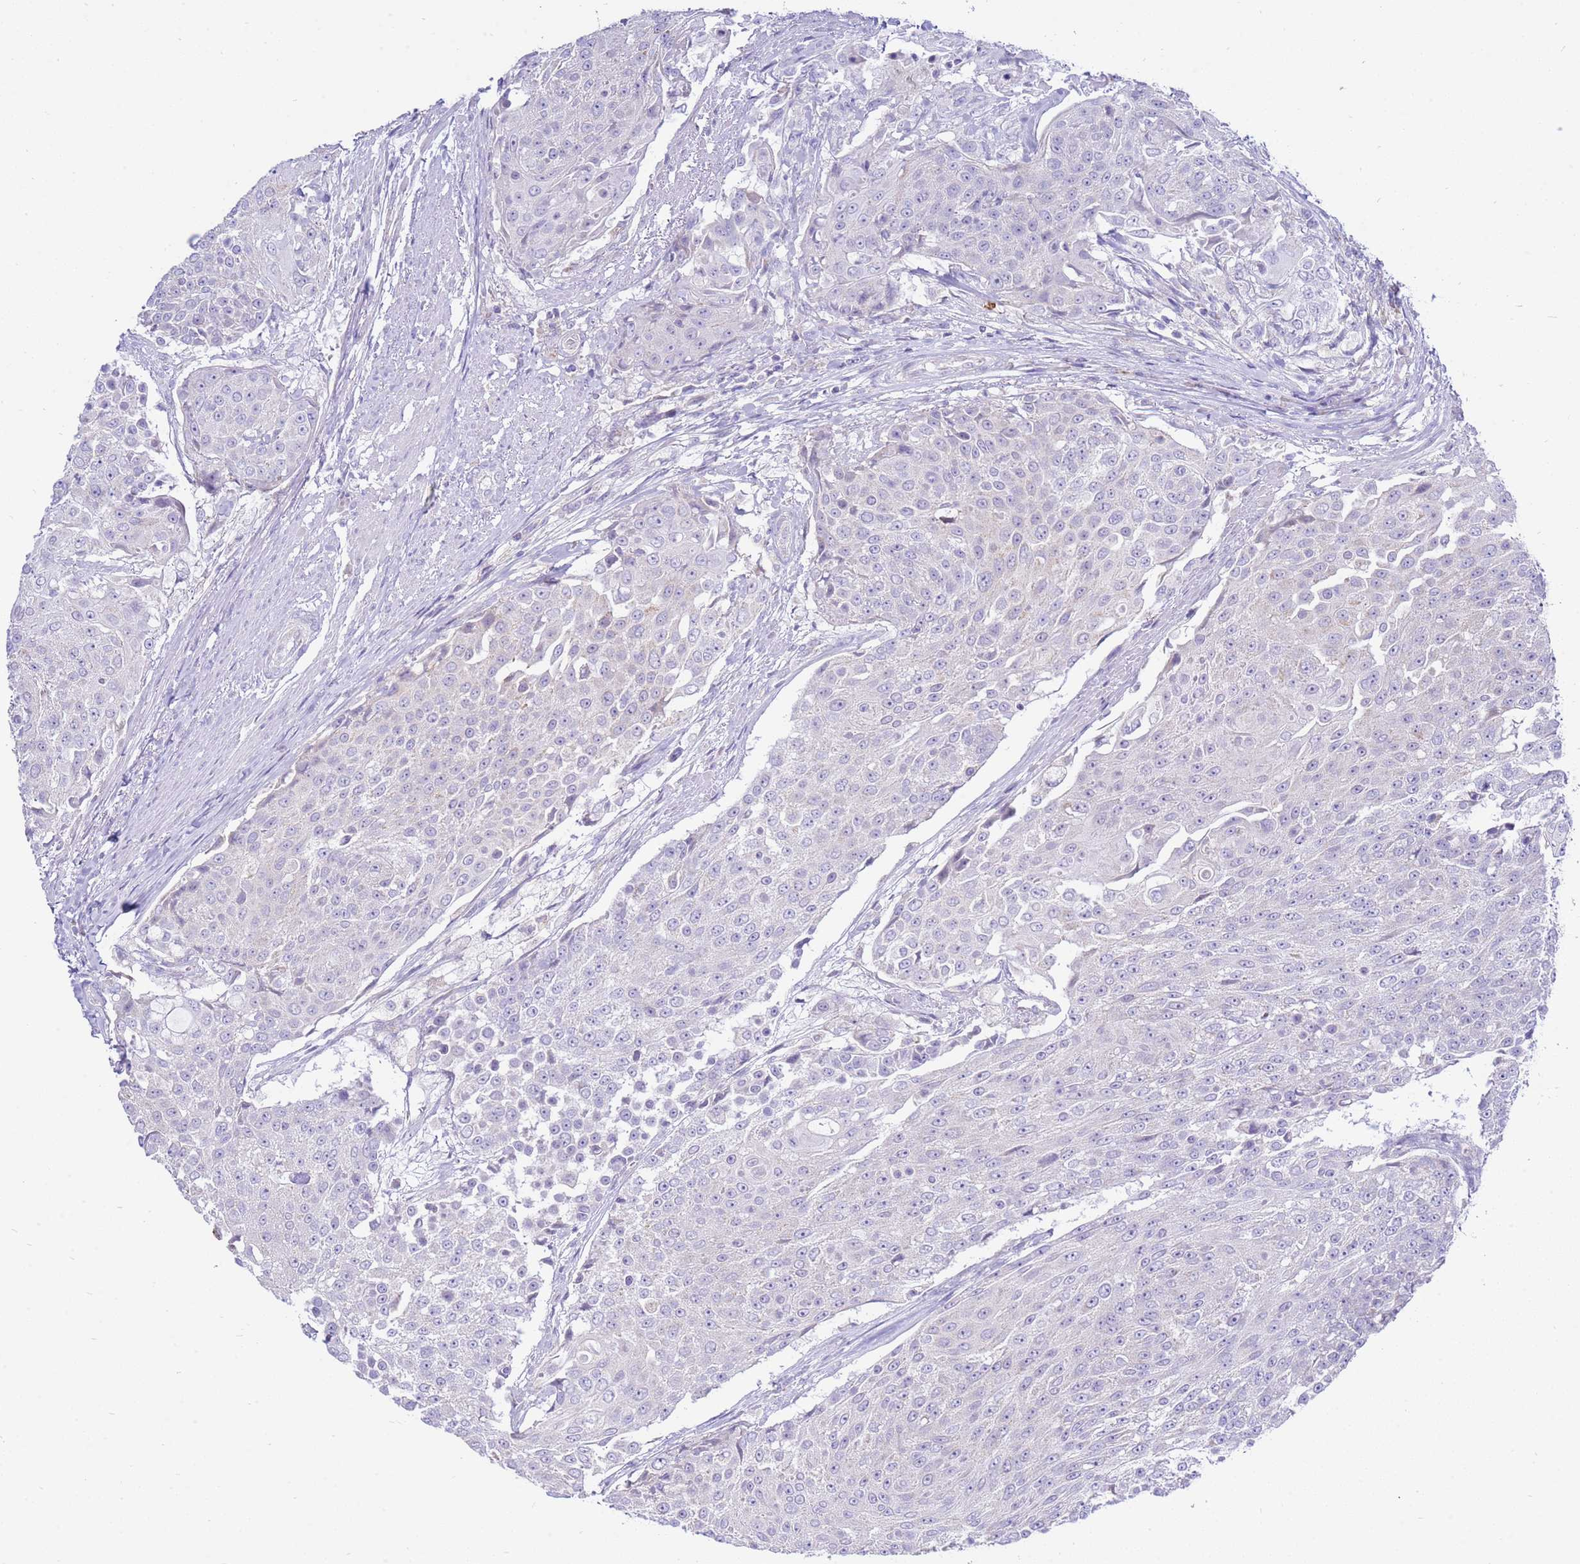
{"staining": {"intensity": "negative", "quantity": "none", "location": "none"}, "tissue": "urothelial cancer", "cell_type": "Tumor cells", "image_type": "cancer", "snomed": [{"axis": "morphology", "description": "Urothelial carcinoma, High grade"}, {"axis": "topography", "description": "Urinary bladder"}], "caption": "This image is of urothelial carcinoma (high-grade) stained with immunohistochemistry (IHC) to label a protein in brown with the nuclei are counter-stained blue. There is no staining in tumor cells. Brightfield microscopy of IHC stained with DAB (brown) and hematoxylin (blue), captured at high magnification.", "gene": "IGF1R", "patient": {"sex": "female", "age": 63}}